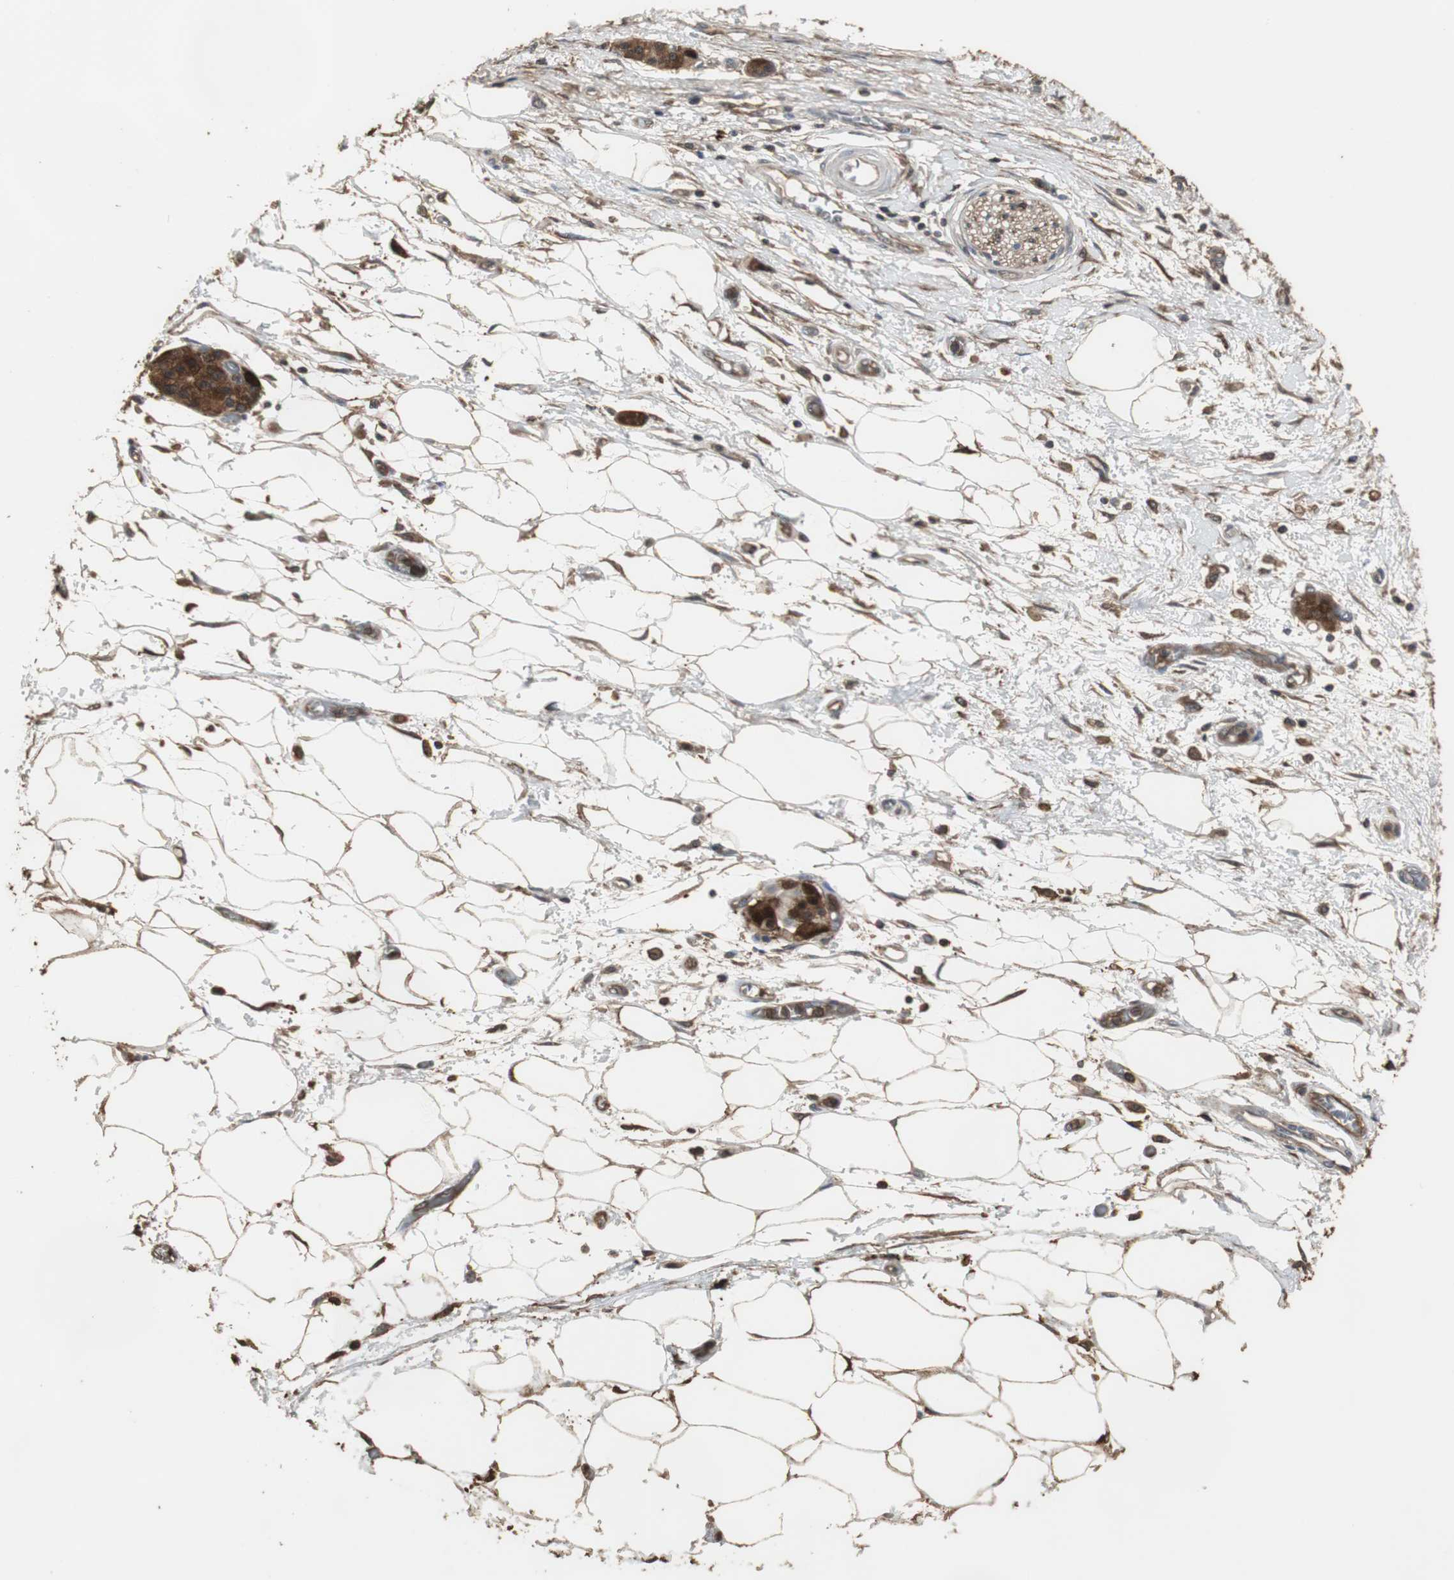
{"staining": {"intensity": "strong", "quantity": ">75%", "location": "cytoplasmic/membranous,nuclear"}, "tissue": "pancreatic cancer", "cell_type": "Tumor cells", "image_type": "cancer", "snomed": [{"axis": "morphology", "description": "Adenocarcinoma, NOS"}, {"axis": "topography", "description": "Pancreas"}], "caption": "A brown stain labels strong cytoplasmic/membranous and nuclear positivity of a protein in pancreatic cancer (adenocarcinoma) tumor cells. (DAB = brown stain, brightfield microscopy at high magnification).", "gene": "HPRT1", "patient": {"sex": "male", "age": 79}}